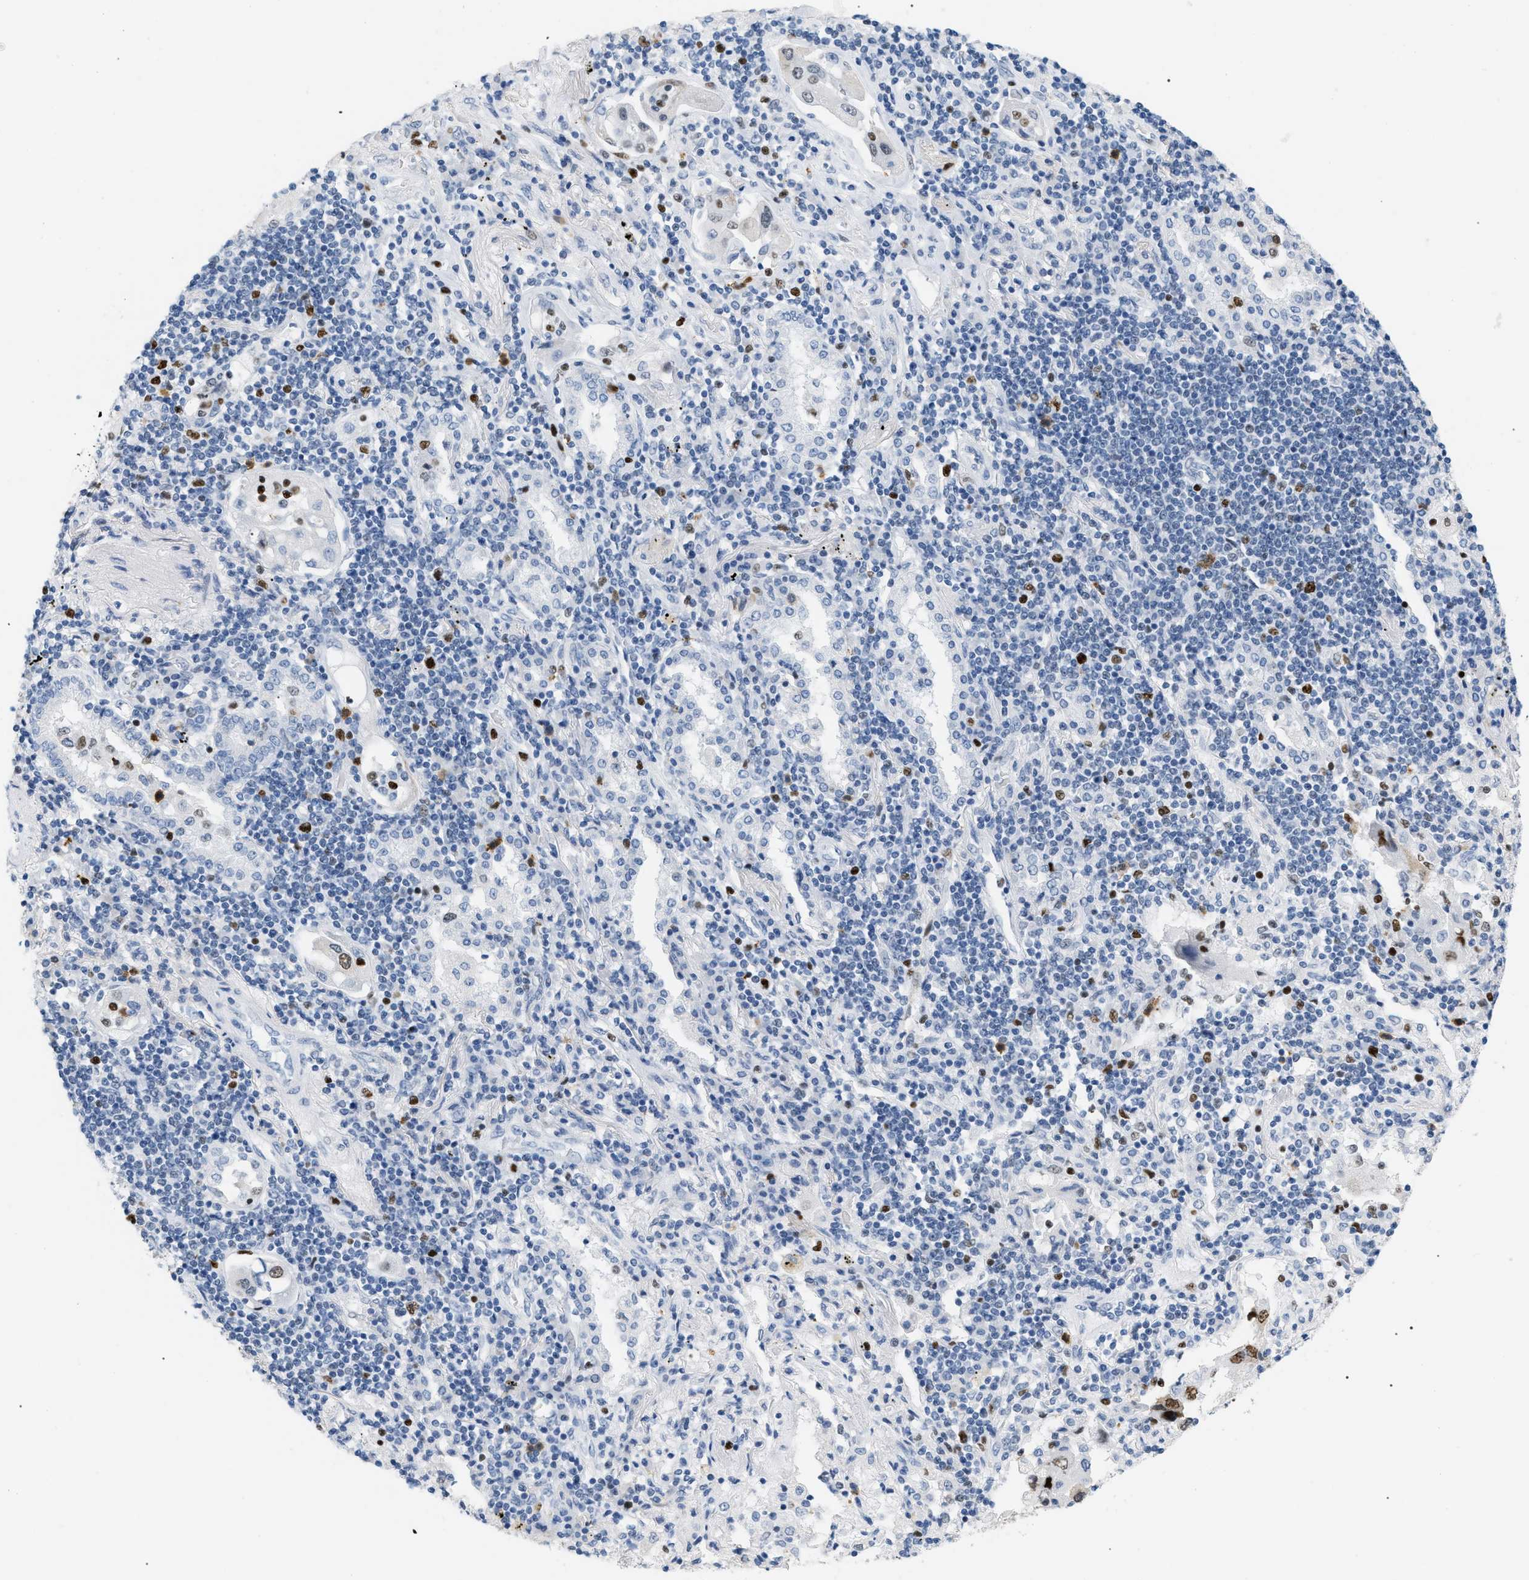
{"staining": {"intensity": "moderate", "quantity": "<25%", "location": "nuclear"}, "tissue": "lung cancer", "cell_type": "Tumor cells", "image_type": "cancer", "snomed": [{"axis": "morphology", "description": "Adenocarcinoma, NOS"}, {"axis": "topography", "description": "Lung"}], "caption": "DAB immunohistochemical staining of lung cancer (adenocarcinoma) shows moderate nuclear protein staining in approximately <25% of tumor cells.", "gene": "MCM7", "patient": {"sex": "female", "age": 65}}